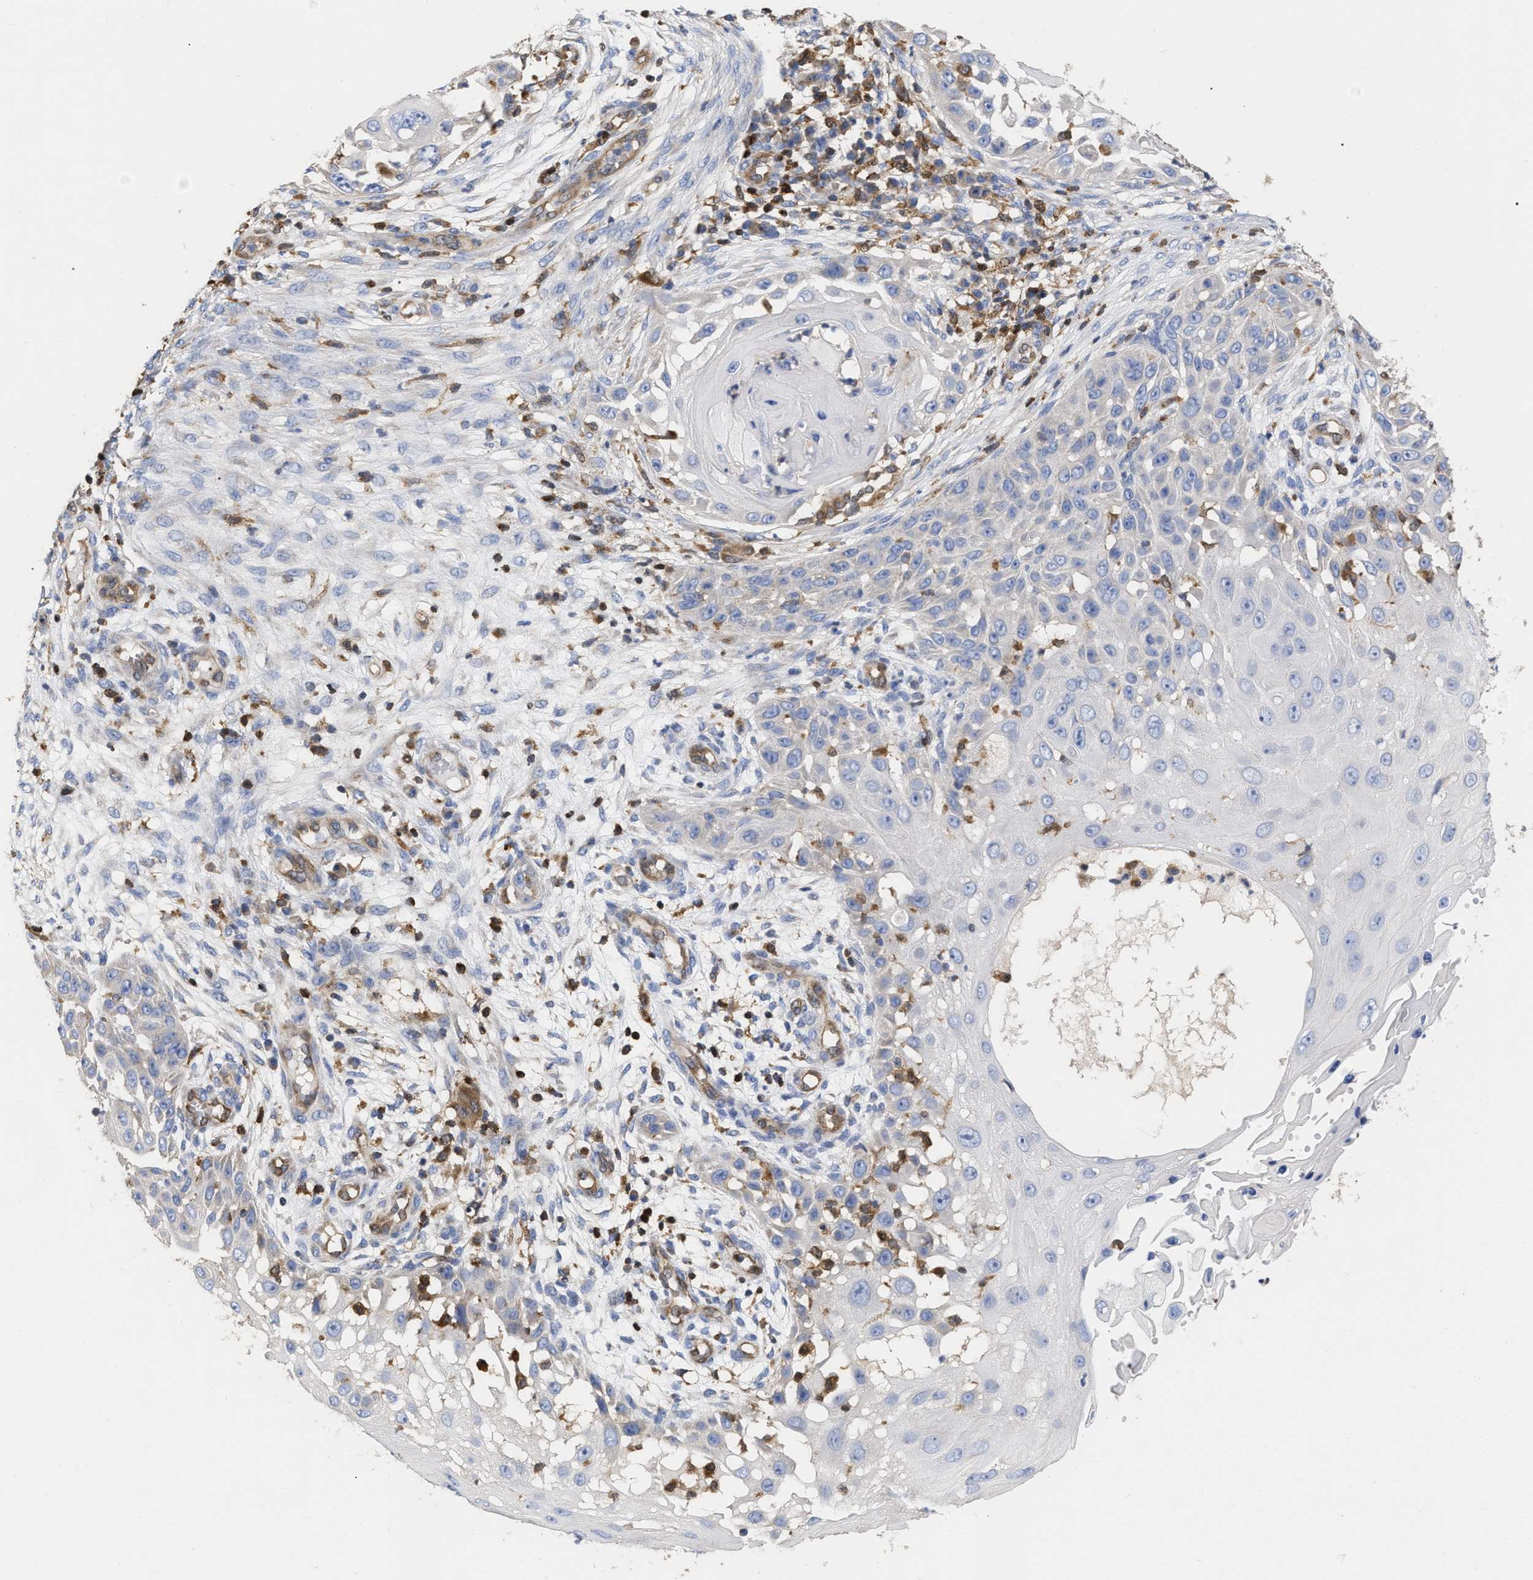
{"staining": {"intensity": "negative", "quantity": "none", "location": "none"}, "tissue": "skin cancer", "cell_type": "Tumor cells", "image_type": "cancer", "snomed": [{"axis": "morphology", "description": "Squamous cell carcinoma, NOS"}, {"axis": "topography", "description": "Skin"}], "caption": "Immunohistochemistry photomicrograph of neoplastic tissue: human skin squamous cell carcinoma stained with DAB (3,3'-diaminobenzidine) exhibits no significant protein expression in tumor cells.", "gene": "GIMAP4", "patient": {"sex": "female", "age": 44}}